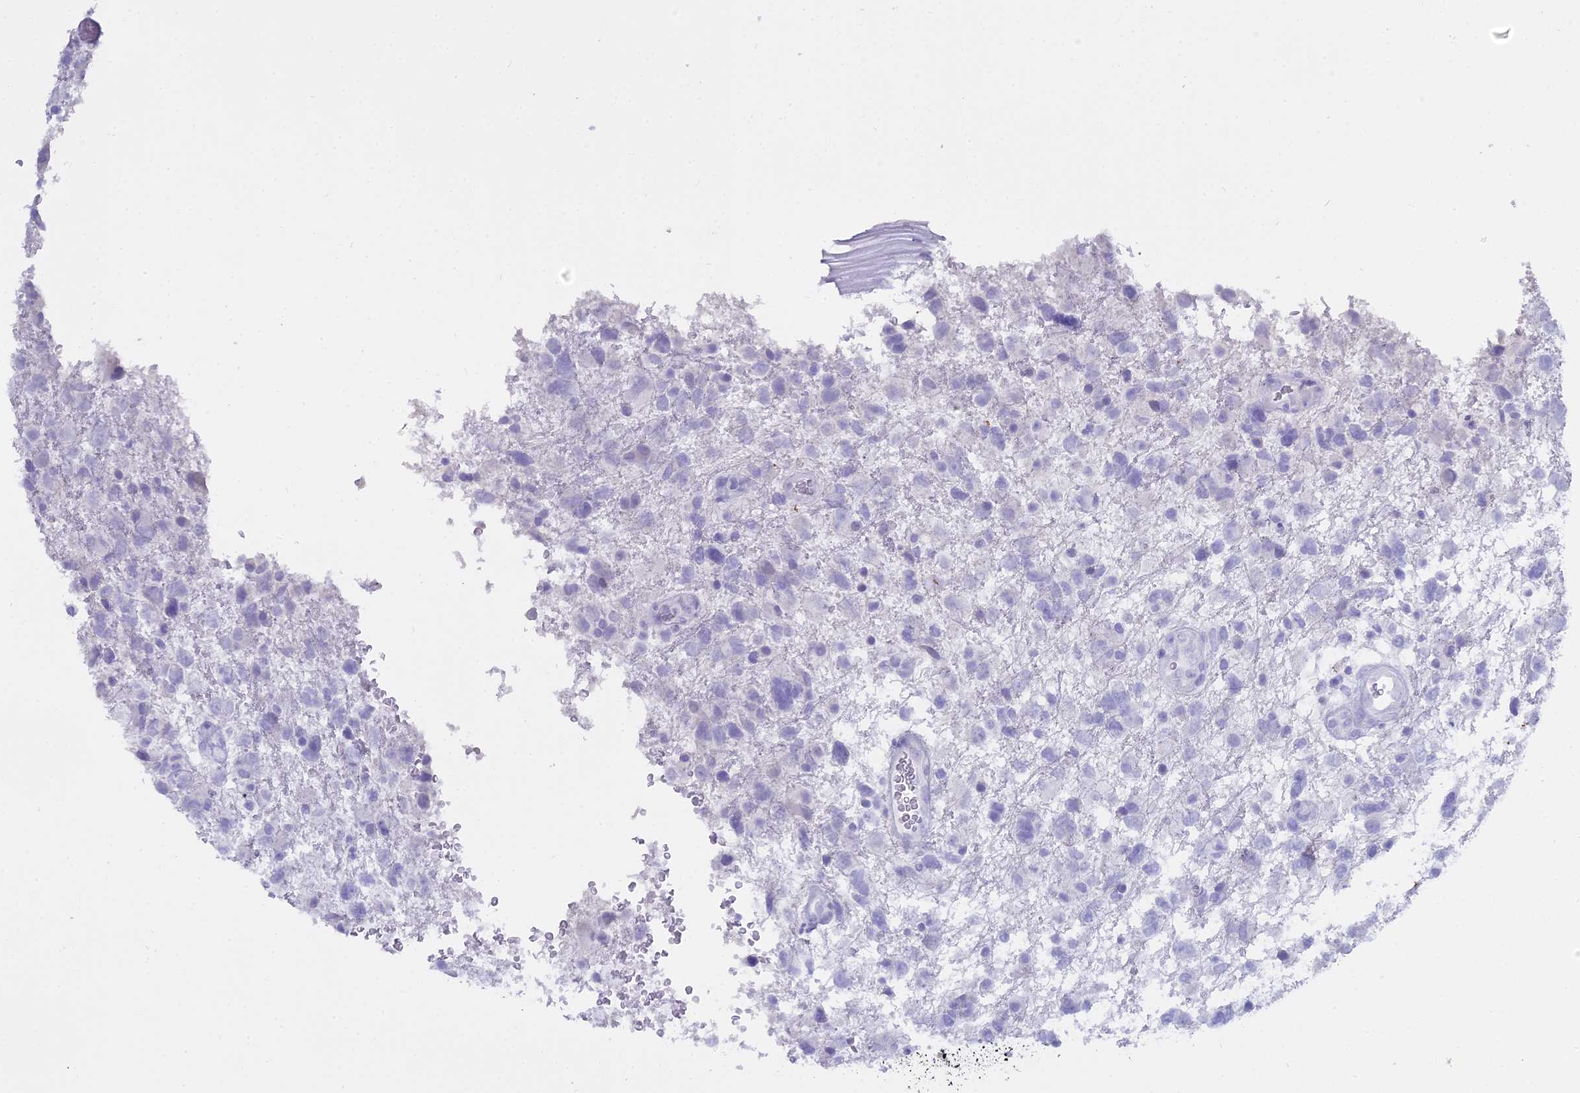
{"staining": {"intensity": "negative", "quantity": "none", "location": "none"}, "tissue": "glioma", "cell_type": "Tumor cells", "image_type": "cancer", "snomed": [{"axis": "morphology", "description": "Glioma, malignant, High grade"}, {"axis": "topography", "description": "Brain"}], "caption": "The immunohistochemistry micrograph has no significant staining in tumor cells of high-grade glioma (malignant) tissue.", "gene": "ALPP", "patient": {"sex": "male", "age": 61}}